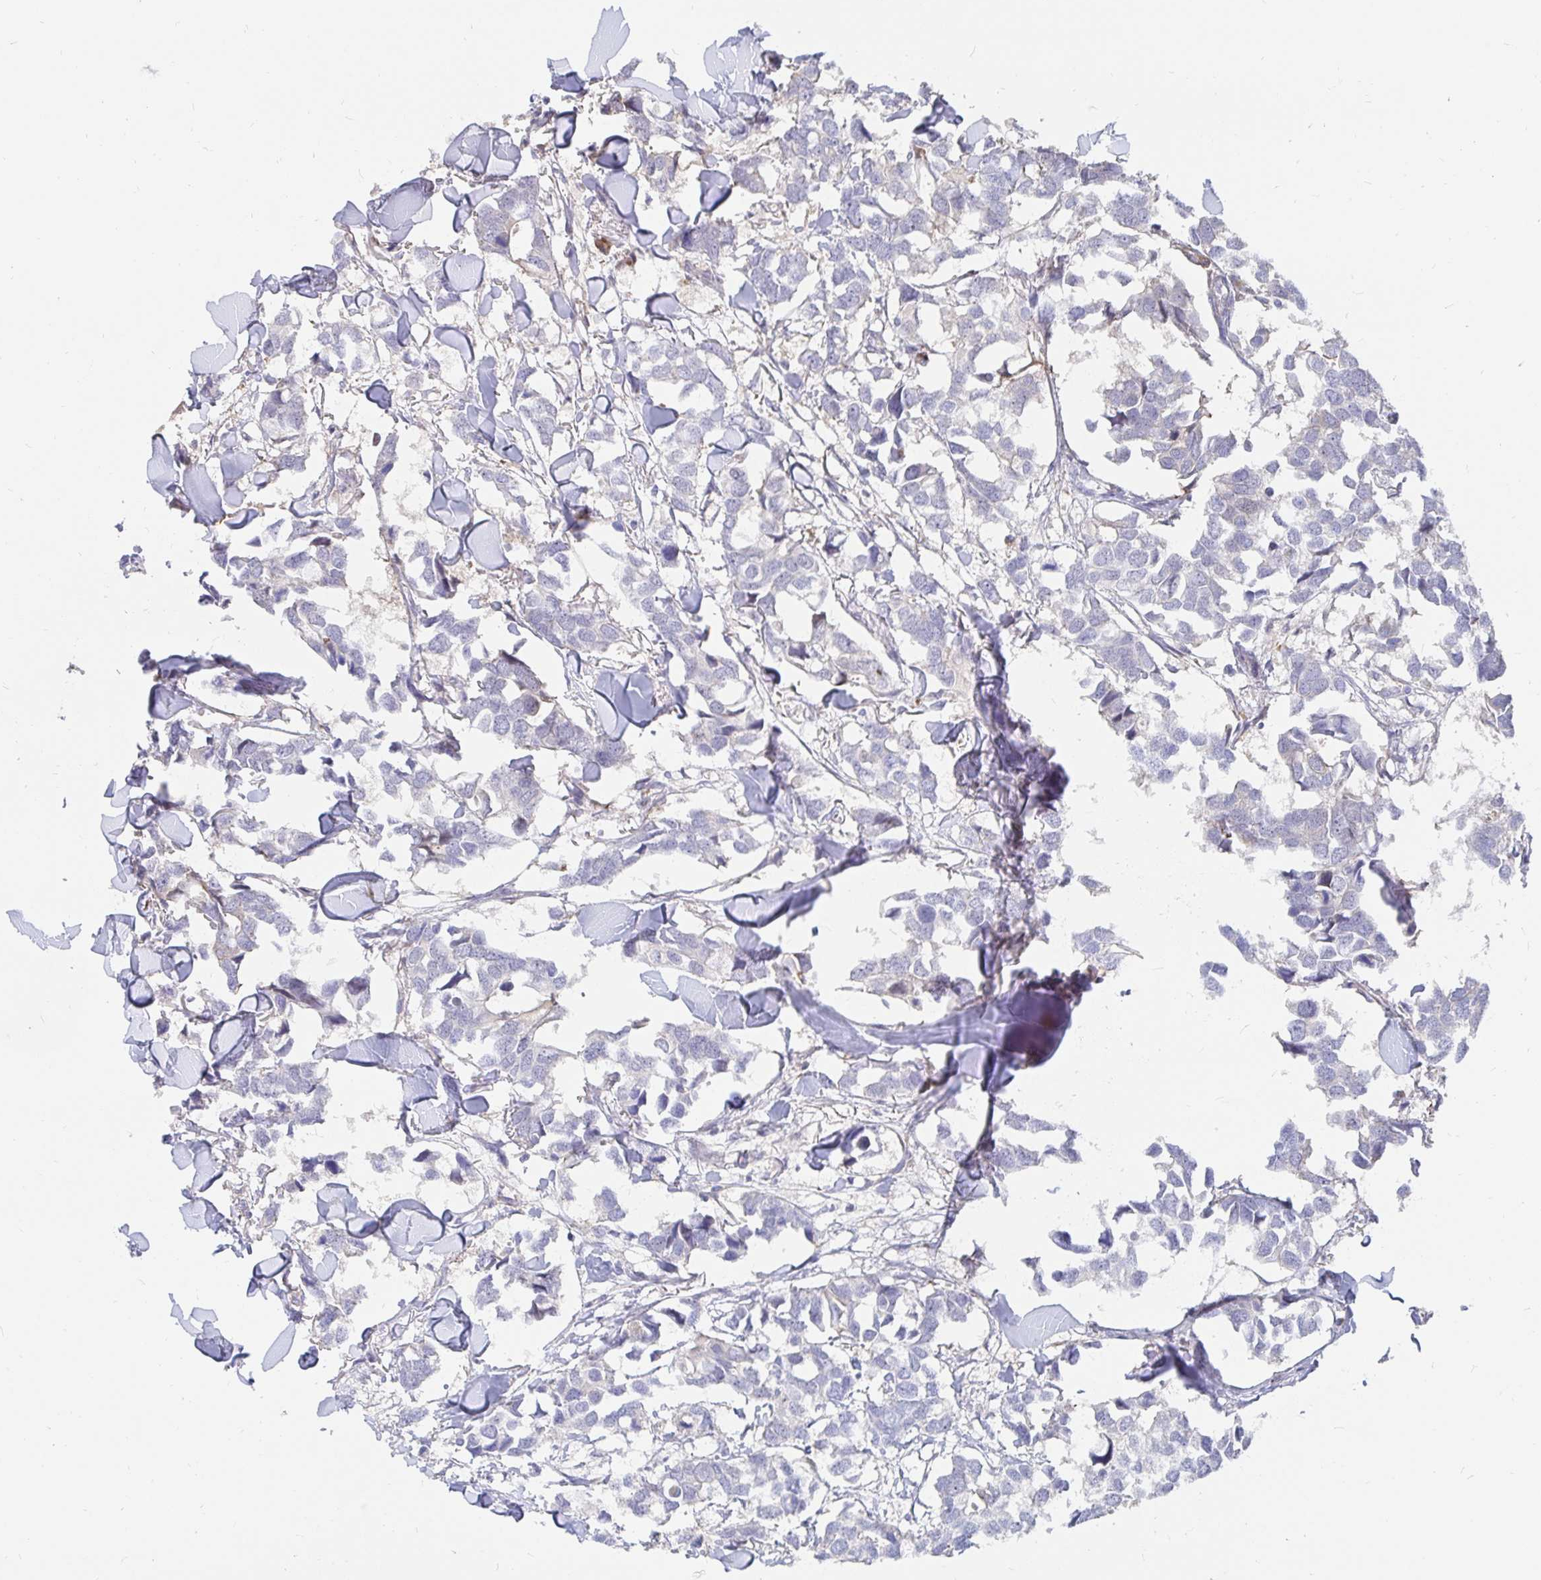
{"staining": {"intensity": "negative", "quantity": "none", "location": "none"}, "tissue": "breast cancer", "cell_type": "Tumor cells", "image_type": "cancer", "snomed": [{"axis": "morphology", "description": "Duct carcinoma"}, {"axis": "topography", "description": "Breast"}], "caption": "Histopathology image shows no significant protein staining in tumor cells of breast cancer.", "gene": "KCTD19", "patient": {"sex": "female", "age": 83}}